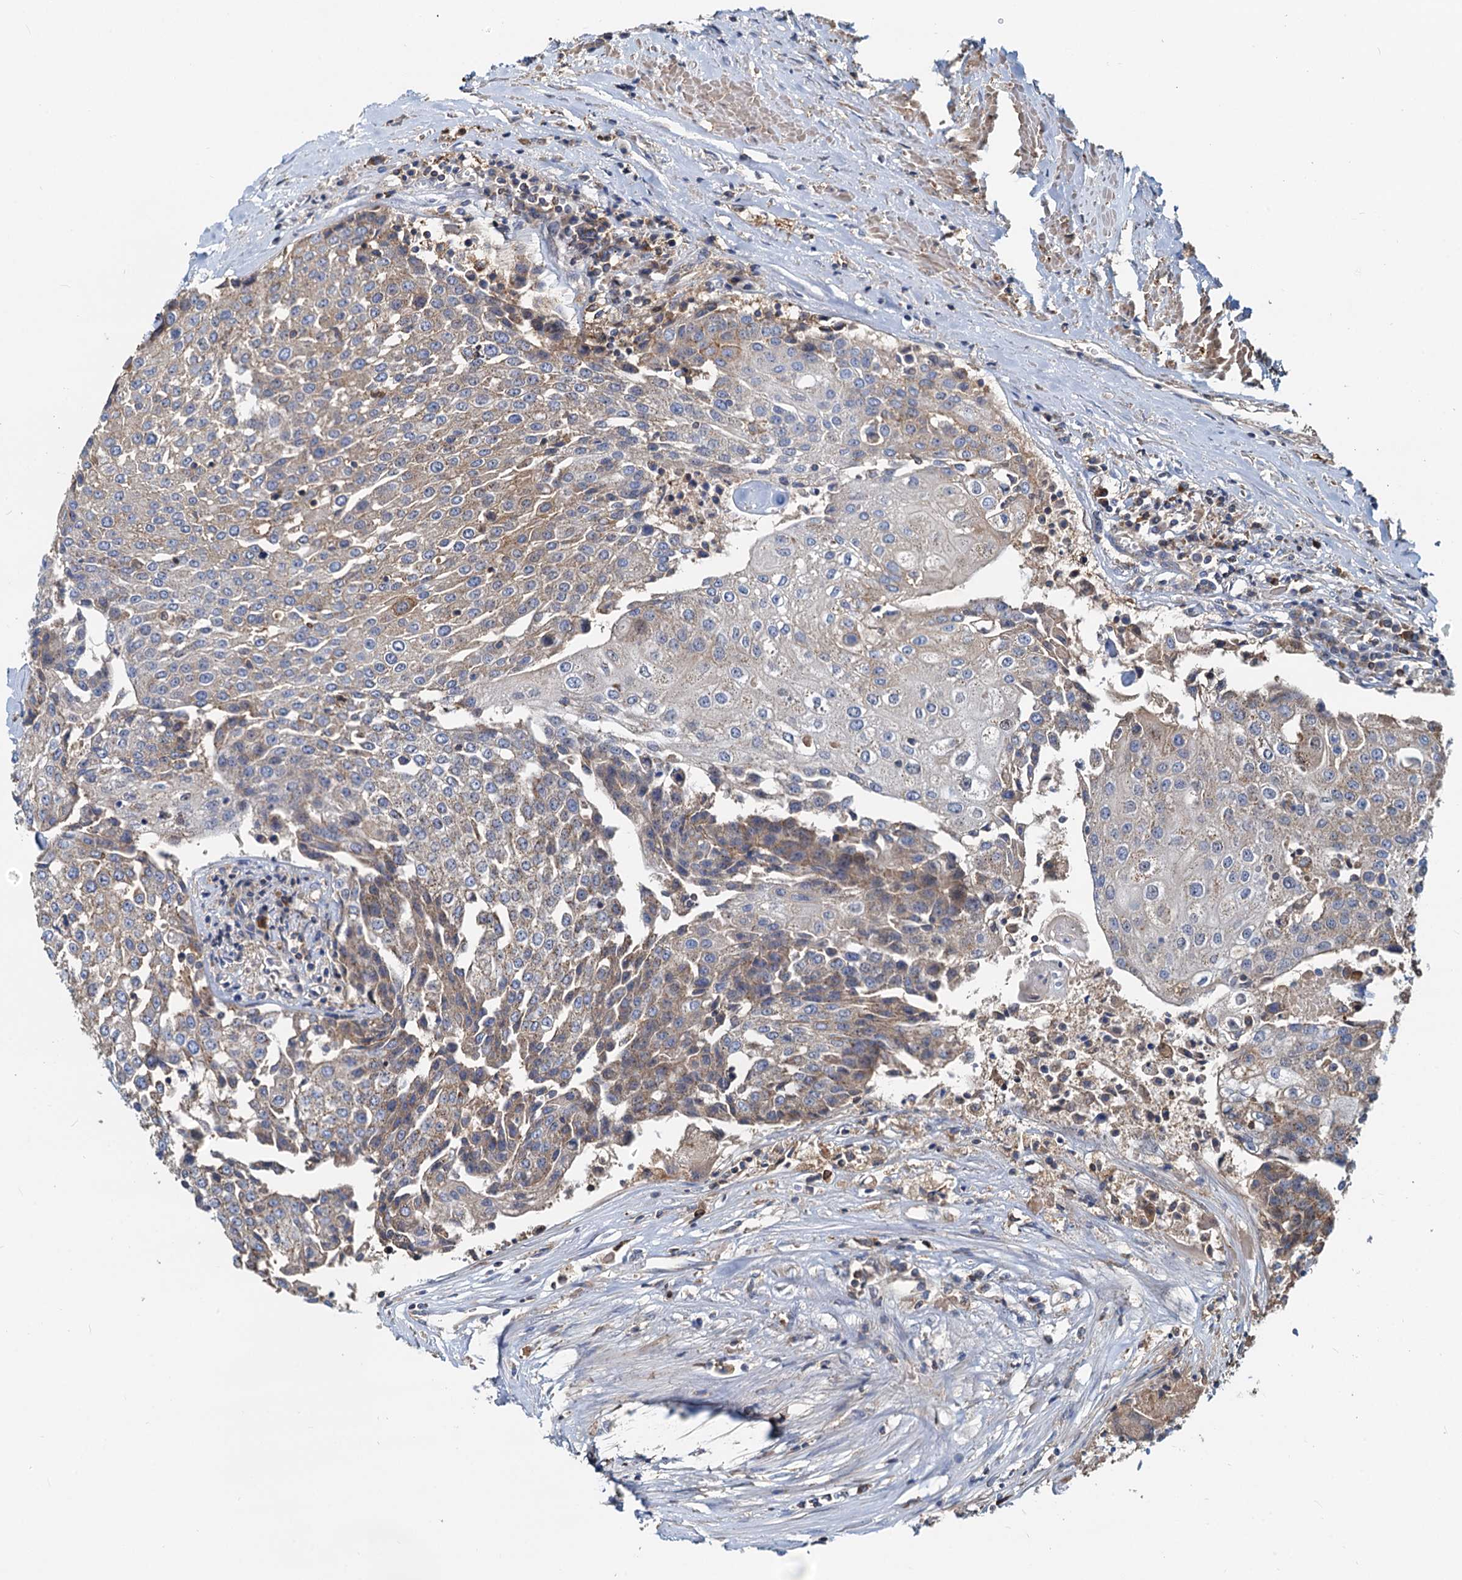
{"staining": {"intensity": "weak", "quantity": "25%-75%", "location": "cytoplasmic/membranous"}, "tissue": "urothelial cancer", "cell_type": "Tumor cells", "image_type": "cancer", "snomed": [{"axis": "morphology", "description": "Urothelial carcinoma, High grade"}, {"axis": "topography", "description": "Urinary bladder"}], "caption": "Human urothelial carcinoma (high-grade) stained for a protein (brown) exhibits weak cytoplasmic/membranous positive staining in approximately 25%-75% of tumor cells.", "gene": "LNX2", "patient": {"sex": "female", "age": 85}}